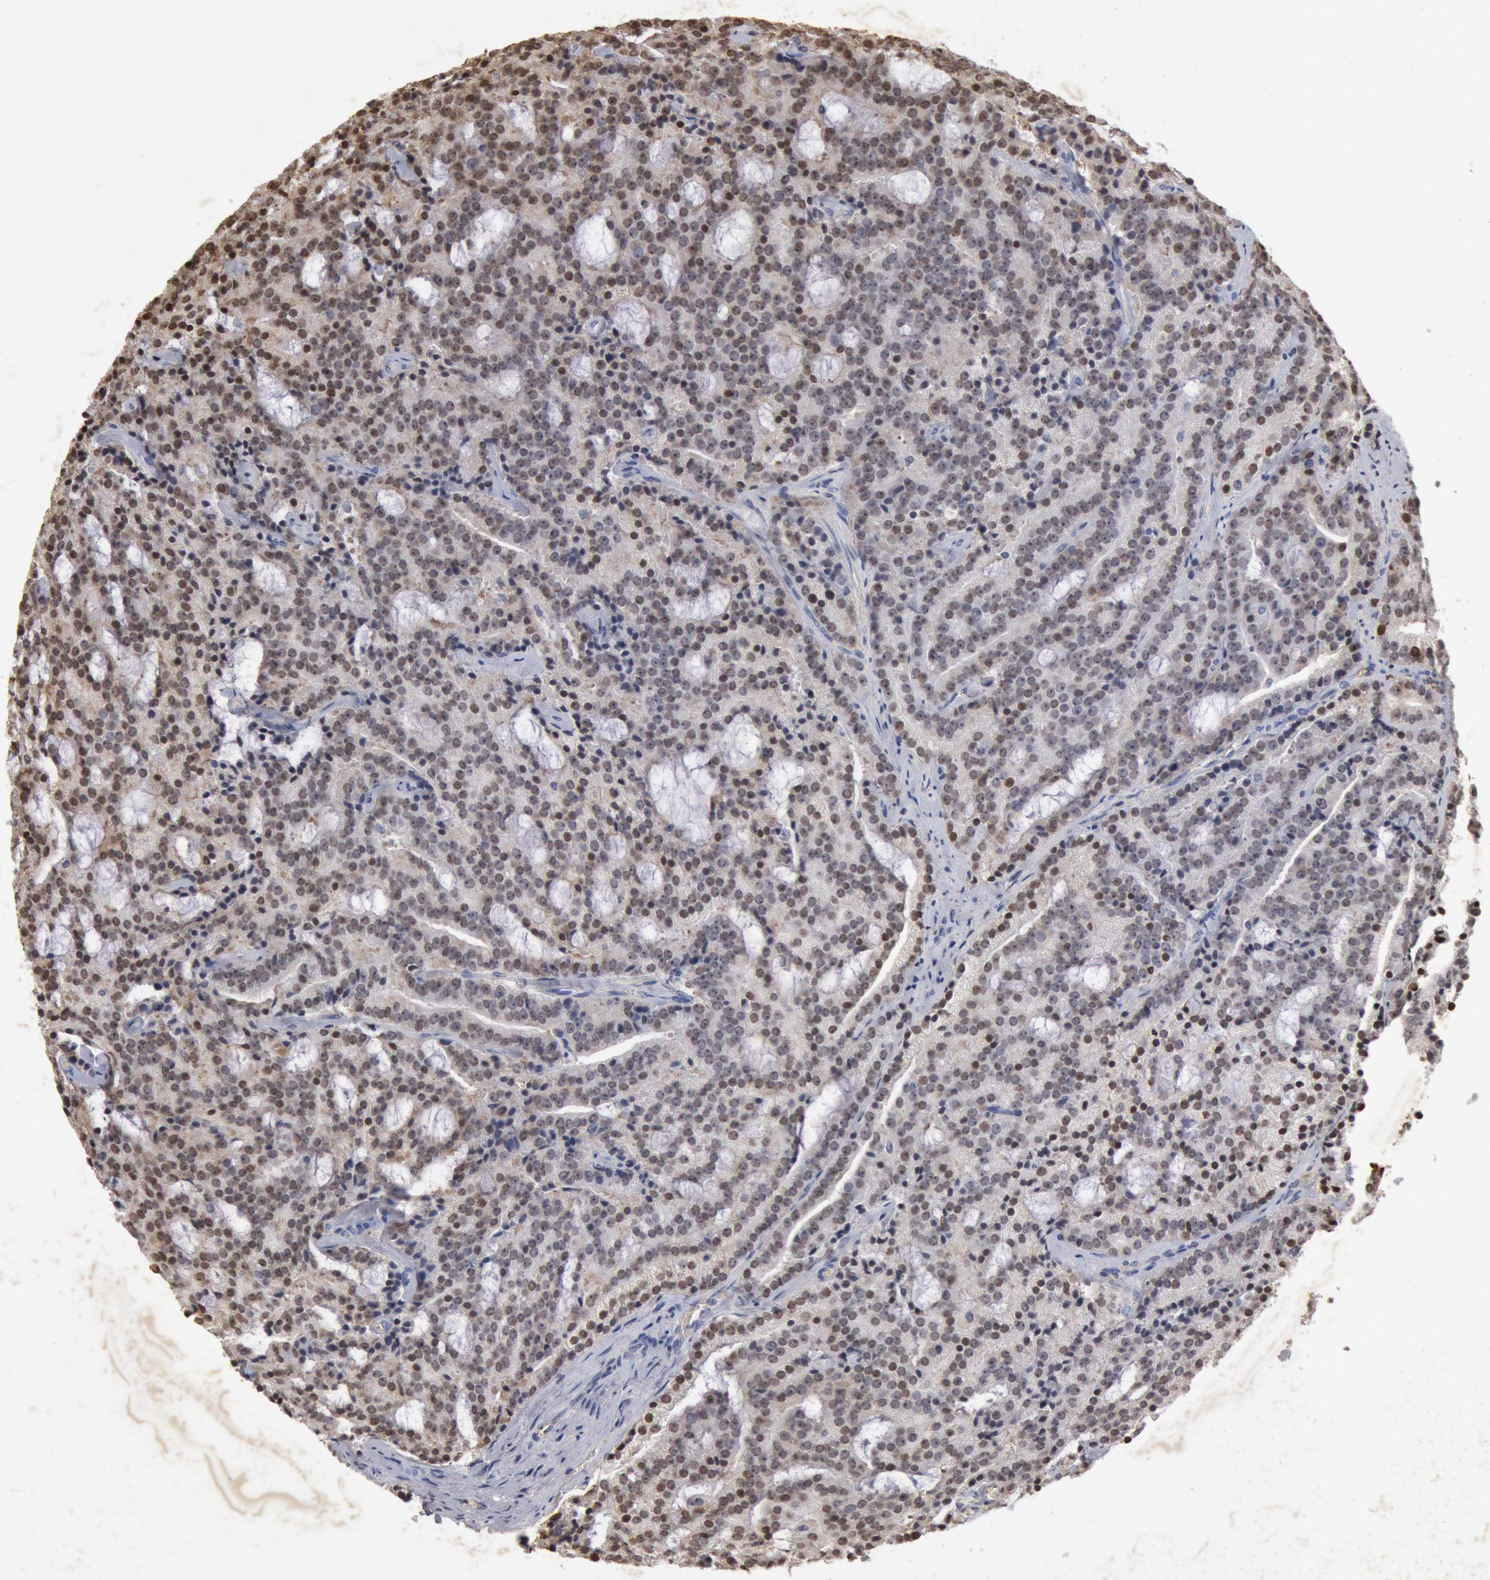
{"staining": {"intensity": "moderate", "quantity": "25%-75%", "location": "nuclear"}, "tissue": "prostate cancer", "cell_type": "Tumor cells", "image_type": "cancer", "snomed": [{"axis": "morphology", "description": "Adenocarcinoma, Medium grade"}, {"axis": "topography", "description": "Prostate"}], "caption": "Tumor cells reveal medium levels of moderate nuclear positivity in approximately 25%-75% of cells in prostate cancer.", "gene": "FOXA2", "patient": {"sex": "male", "age": 65}}